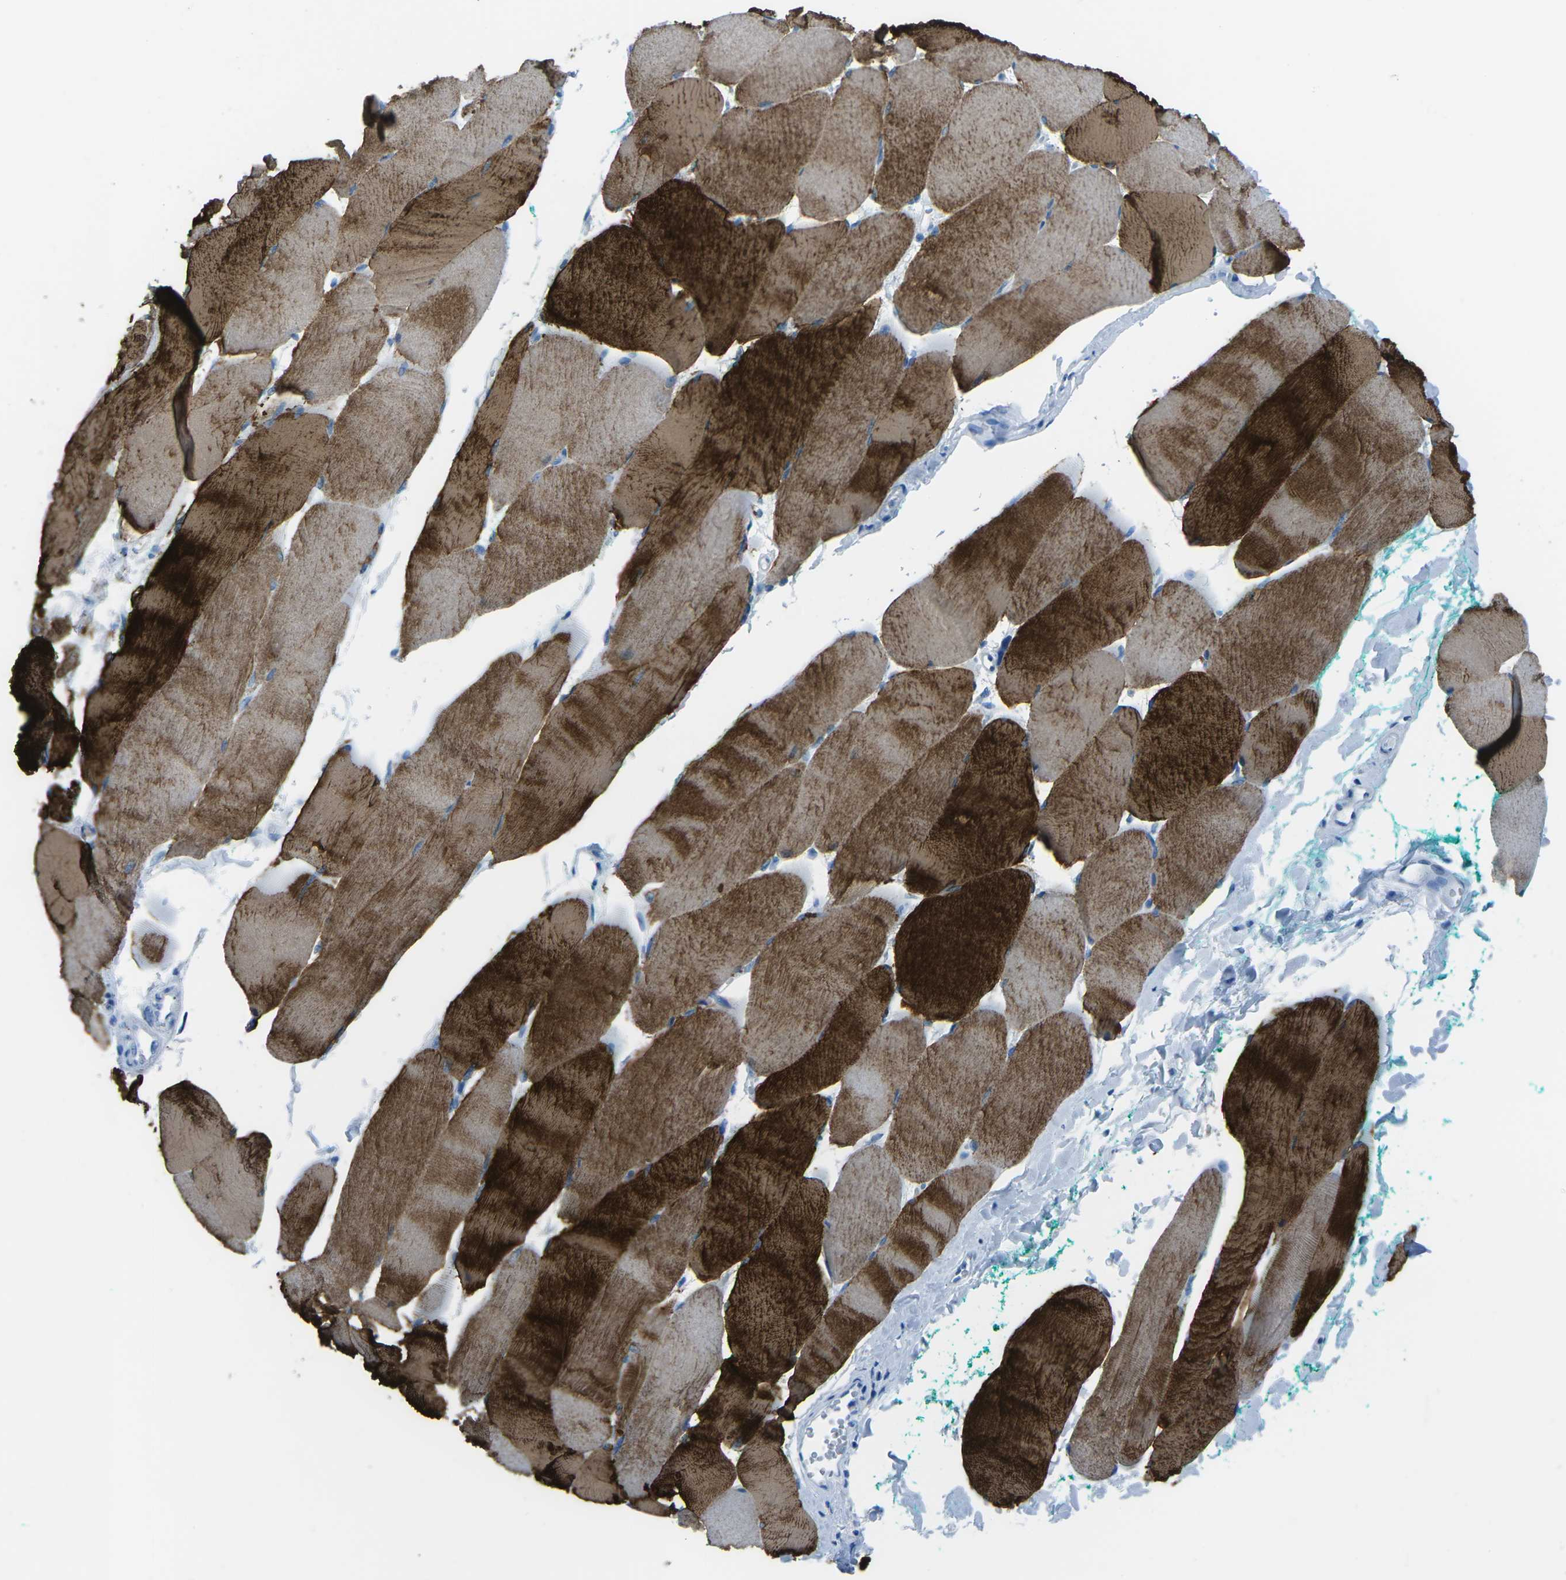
{"staining": {"intensity": "strong", "quantity": ">75%", "location": "cytoplasmic/membranous"}, "tissue": "skeletal muscle", "cell_type": "Myocytes", "image_type": "normal", "snomed": [{"axis": "morphology", "description": "Normal tissue, NOS"}, {"axis": "morphology", "description": "Squamous cell carcinoma, NOS"}, {"axis": "topography", "description": "Skeletal muscle"}], "caption": "The photomicrograph exhibits immunohistochemical staining of benign skeletal muscle. There is strong cytoplasmic/membranous positivity is seen in approximately >75% of myocytes.", "gene": "MYH8", "patient": {"sex": "male", "age": 51}}